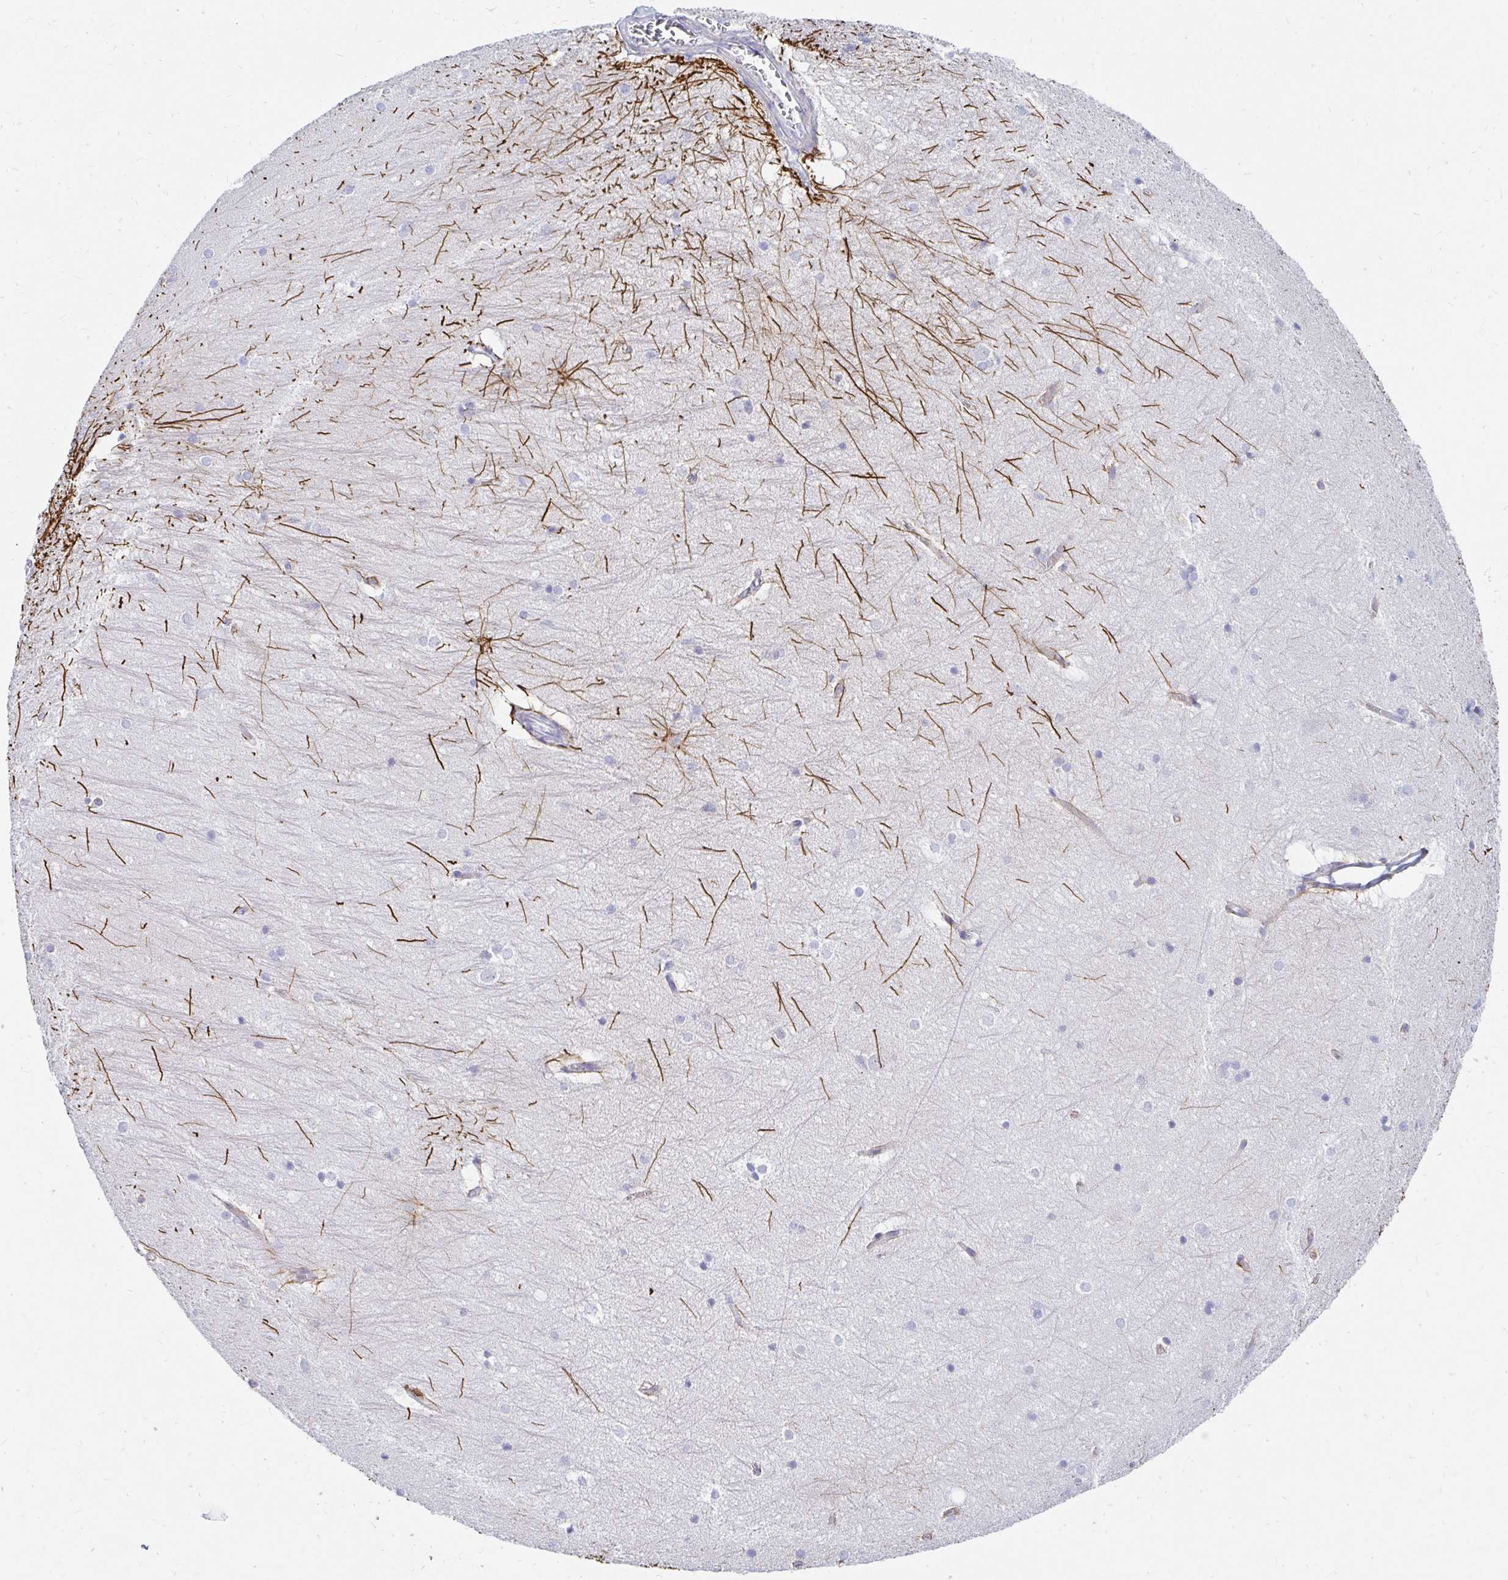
{"staining": {"intensity": "strong", "quantity": "<25%", "location": "cytoplasmic/membranous"}, "tissue": "hippocampus", "cell_type": "Glial cells", "image_type": "normal", "snomed": [{"axis": "morphology", "description": "Normal tissue, NOS"}, {"axis": "topography", "description": "Cerebral cortex"}, {"axis": "topography", "description": "Hippocampus"}], "caption": "Immunohistochemistry (IHC) image of normal hippocampus: human hippocampus stained using IHC reveals medium levels of strong protein expression localized specifically in the cytoplasmic/membranous of glial cells, appearing as a cytoplasmic/membranous brown color.", "gene": "NR2E1", "patient": {"sex": "female", "age": 19}}